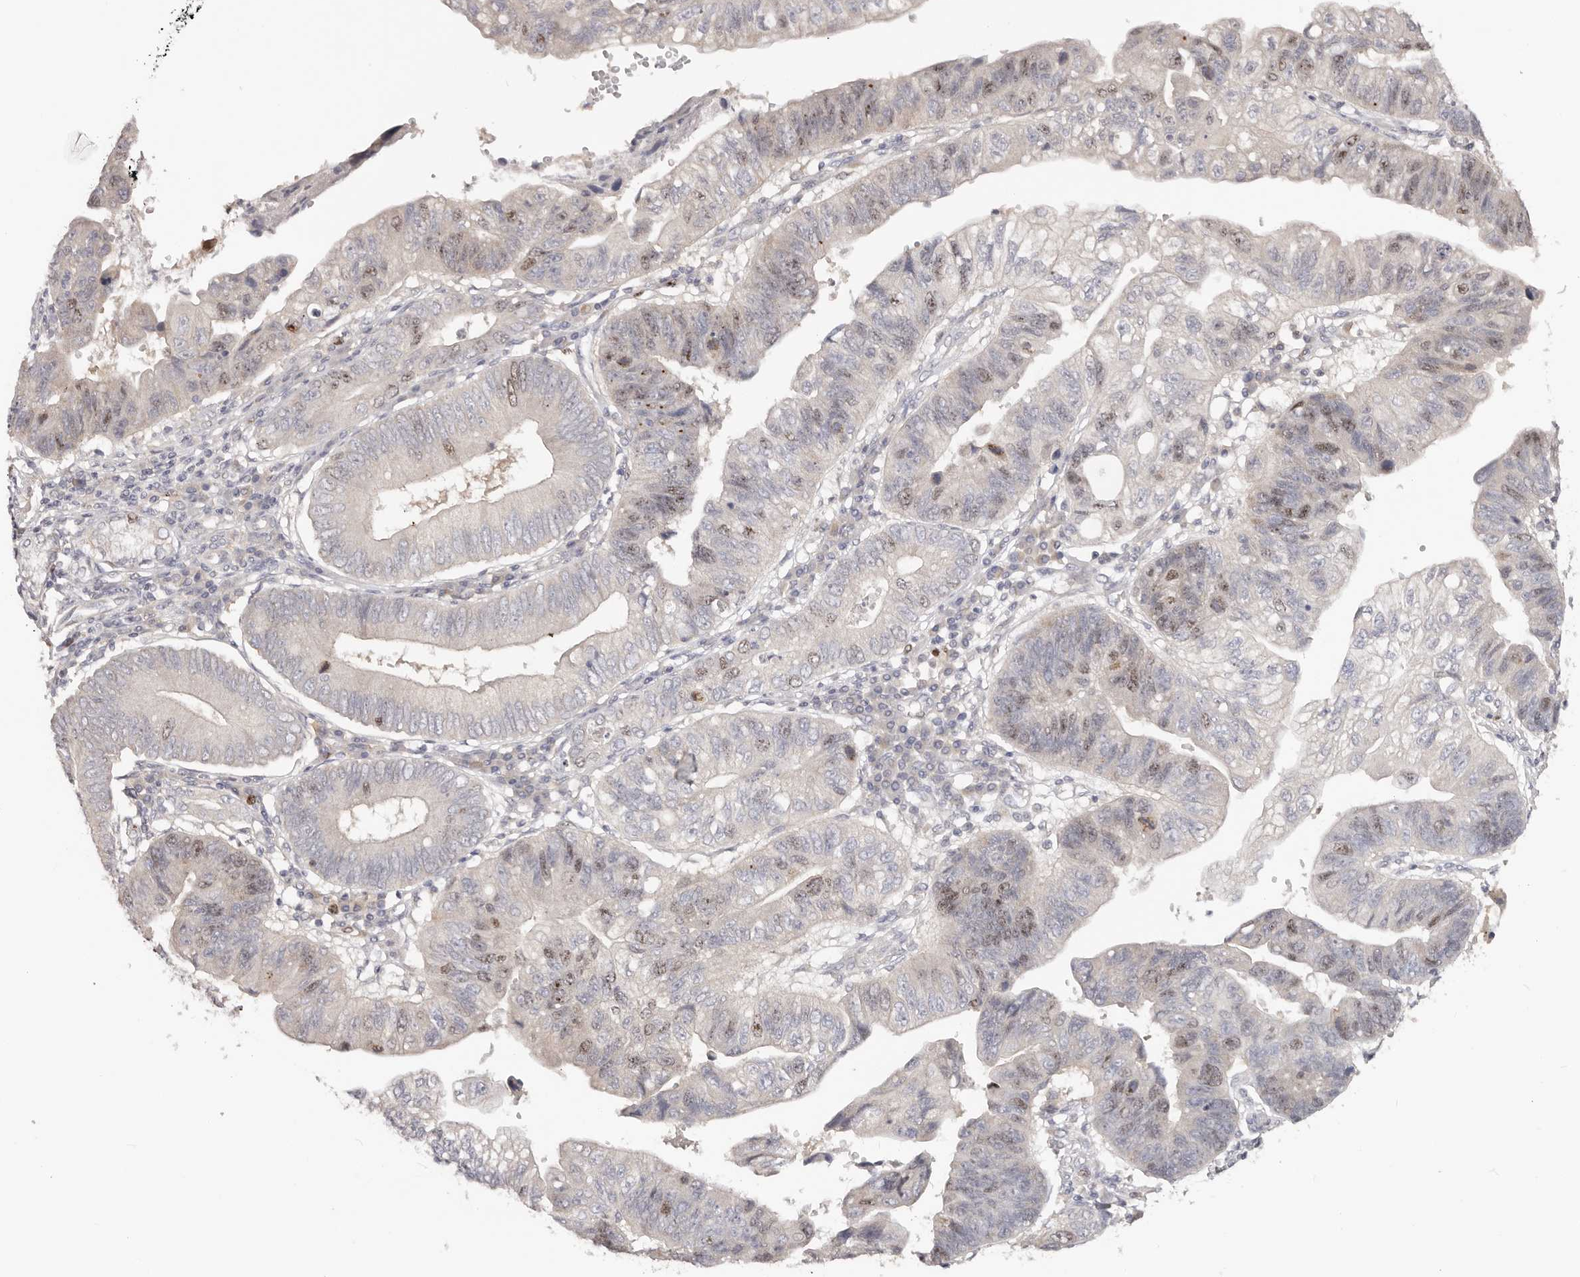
{"staining": {"intensity": "moderate", "quantity": "25%-75%", "location": "nuclear"}, "tissue": "stomach cancer", "cell_type": "Tumor cells", "image_type": "cancer", "snomed": [{"axis": "morphology", "description": "Adenocarcinoma, NOS"}, {"axis": "topography", "description": "Stomach"}], "caption": "This micrograph exhibits immunohistochemistry (IHC) staining of adenocarcinoma (stomach), with medium moderate nuclear positivity in about 25%-75% of tumor cells.", "gene": "CCDC190", "patient": {"sex": "male", "age": 59}}